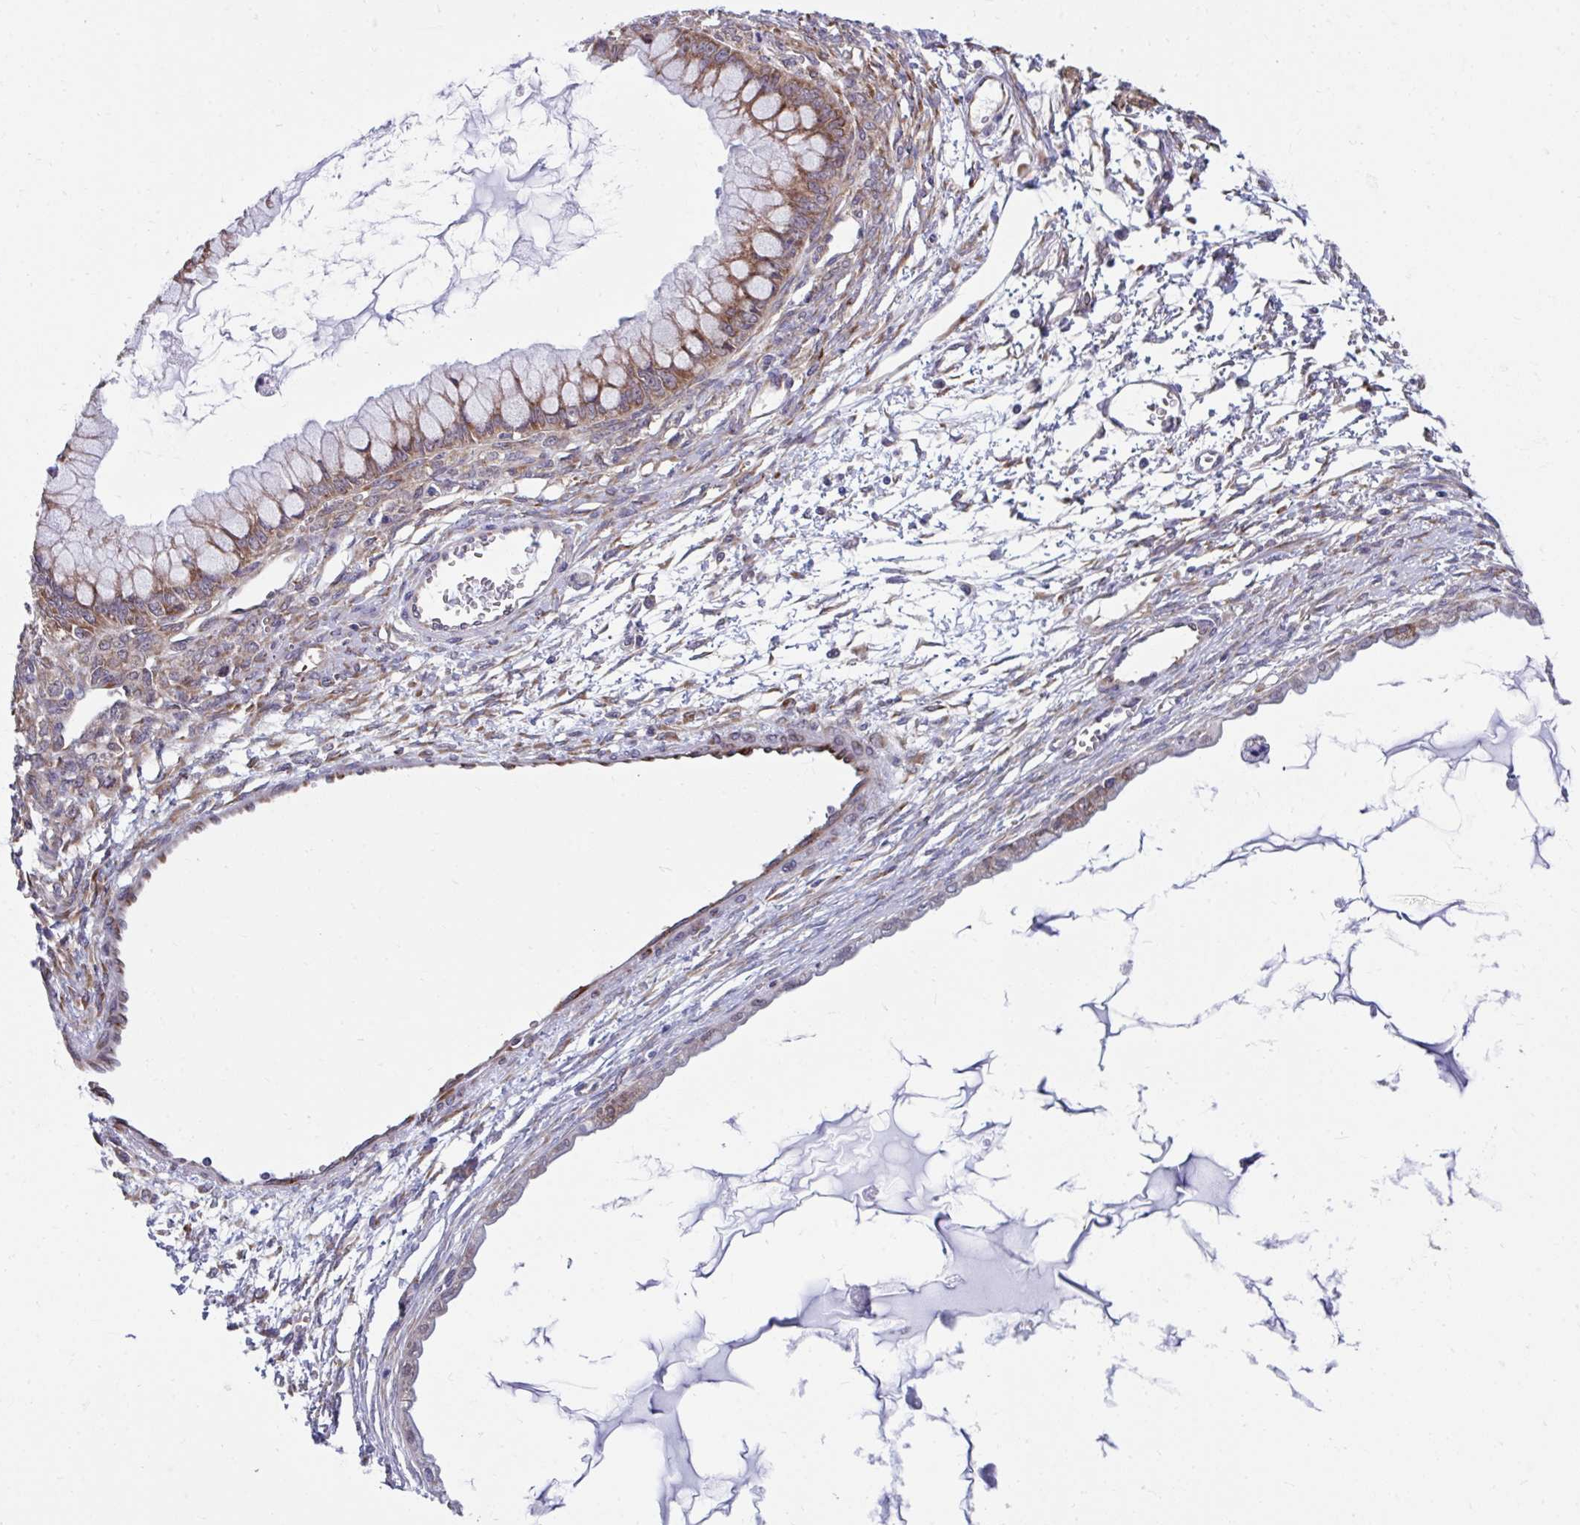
{"staining": {"intensity": "moderate", "quantity": "25%-75%", "location": "cytoplasmic/membranous"}, "tissue": "ovarian cancer", "cell_type": "Tumor cells", "image_type": "cancer", "snomed": [{"axis": "morphology", "description": "Cystadenocarcinoma, mucinous, NOS"}, {"axis": "topography", "description": "Ovary"}], "caption": "The immunohistochemical stain shows moderate cytoplasmic/membranous expression in tumor cells of mucinous cystadenocarcinoma (ovarian) tissue.", "gene": "SELENON", "patient": {"sex": "female", "age": 34}}